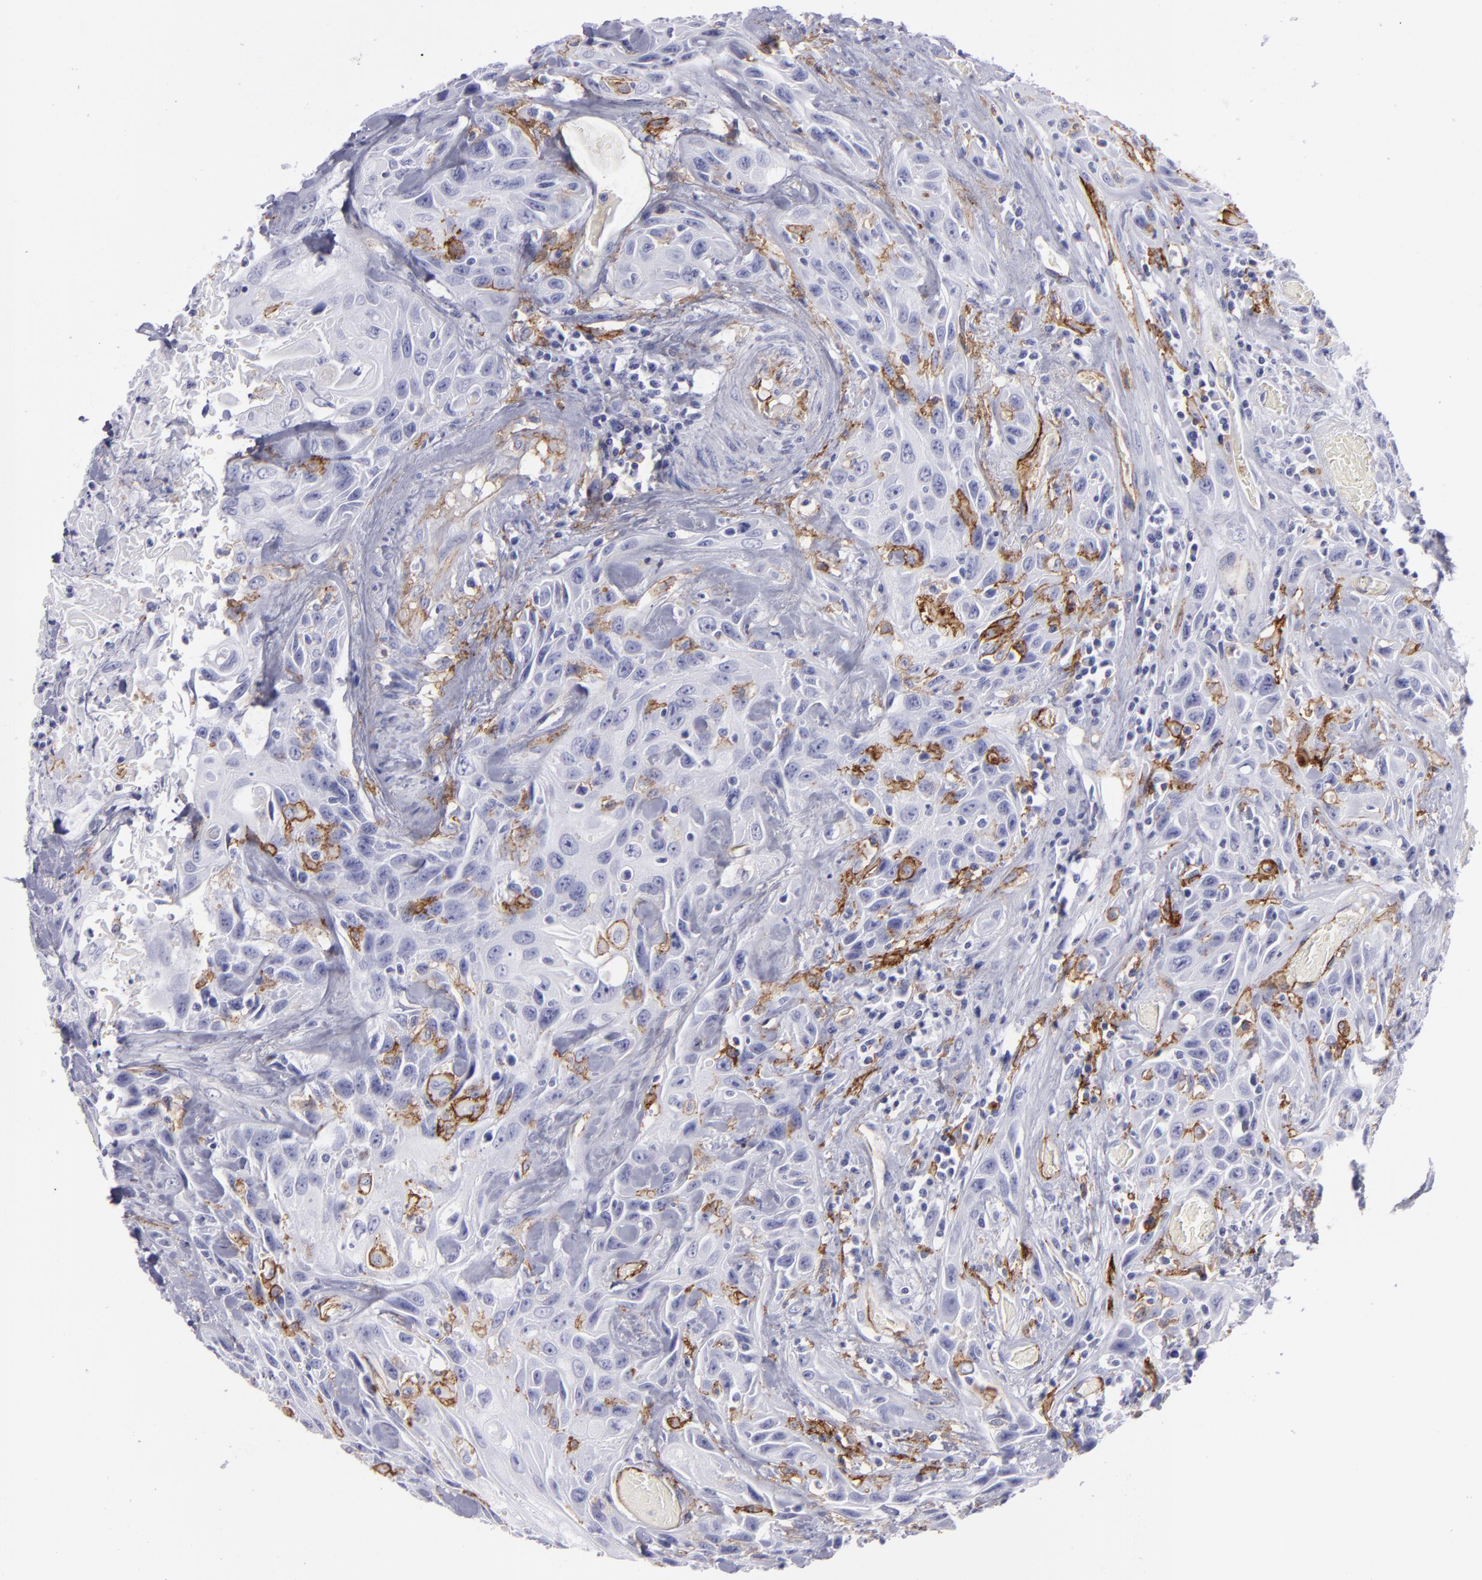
{"staining": {"intensity": "negative", "quantity": "none", "location": "none"}, "tissue": "urothelial cancer", "cell_type": "Tumor cells", "image_type": "cancer", "snomed": [{"axis": "morphology", "description": "Urothelial carcinoma, High grade"}, {"axis": "topography", "description": "Urinary bladder"}], "caption": "High magnification brightfield microscopy of urothelial carcinoma (high-grade) stained with DAB (3,3'-diaminobenzidine) (brown) and counterstained with hematoxylin (blue): tumor cells show no significant positivity.", "gene": "ACE", "patient": {"sex": "female", "age": 84}}